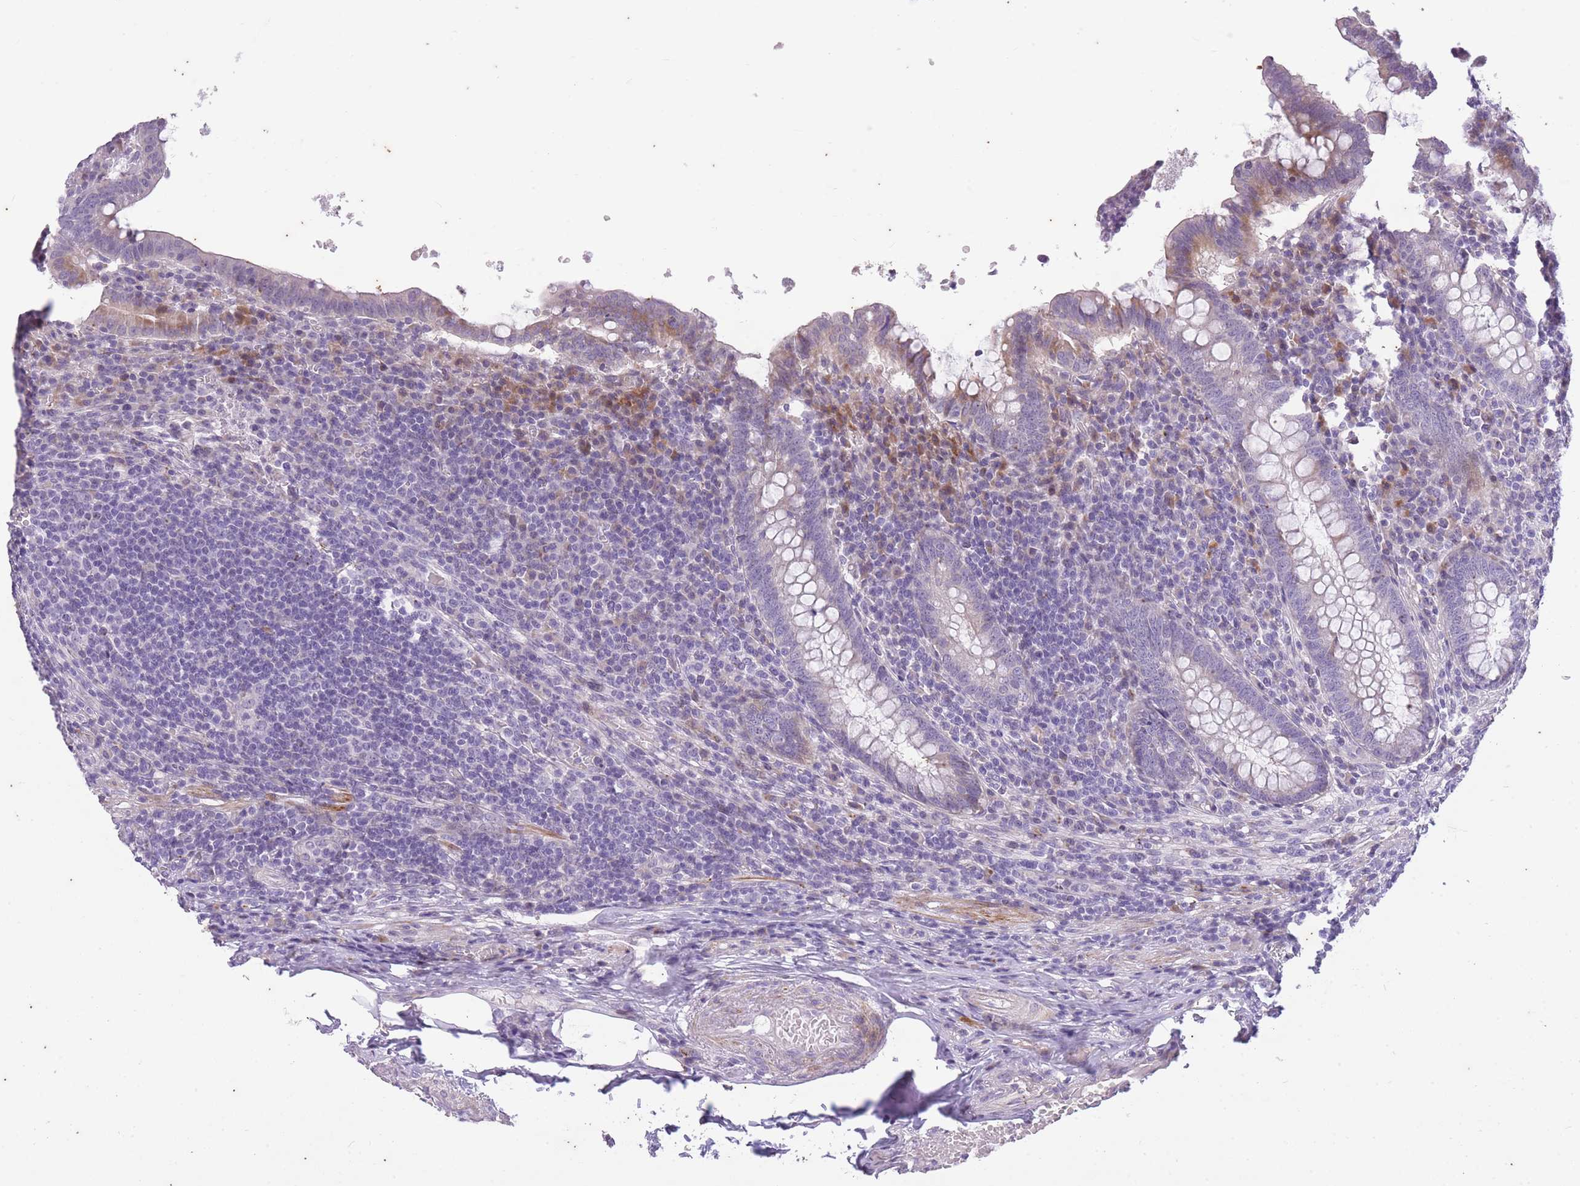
{"staining": {"intensity": "moderate", "quantity": "<25%", "location": "cytoplasmic/membranous"}, "tissue": "appendix", "cell_type": "Glandular cells", "image_type": "normal", "snomed": [{"axis": "morphology", "description": "Normal tissue, NOS"}, {"axis": "topography", "description": "Appendix"}], "caption": "This is an image of immunohistochemistry staining of unremarkable appendix, which shows moderate expression in the cytoplasmic/membranous of glandular cells.", "gene": "CNTNAP3B", "patient": {"sex": "male", "age": 83}}